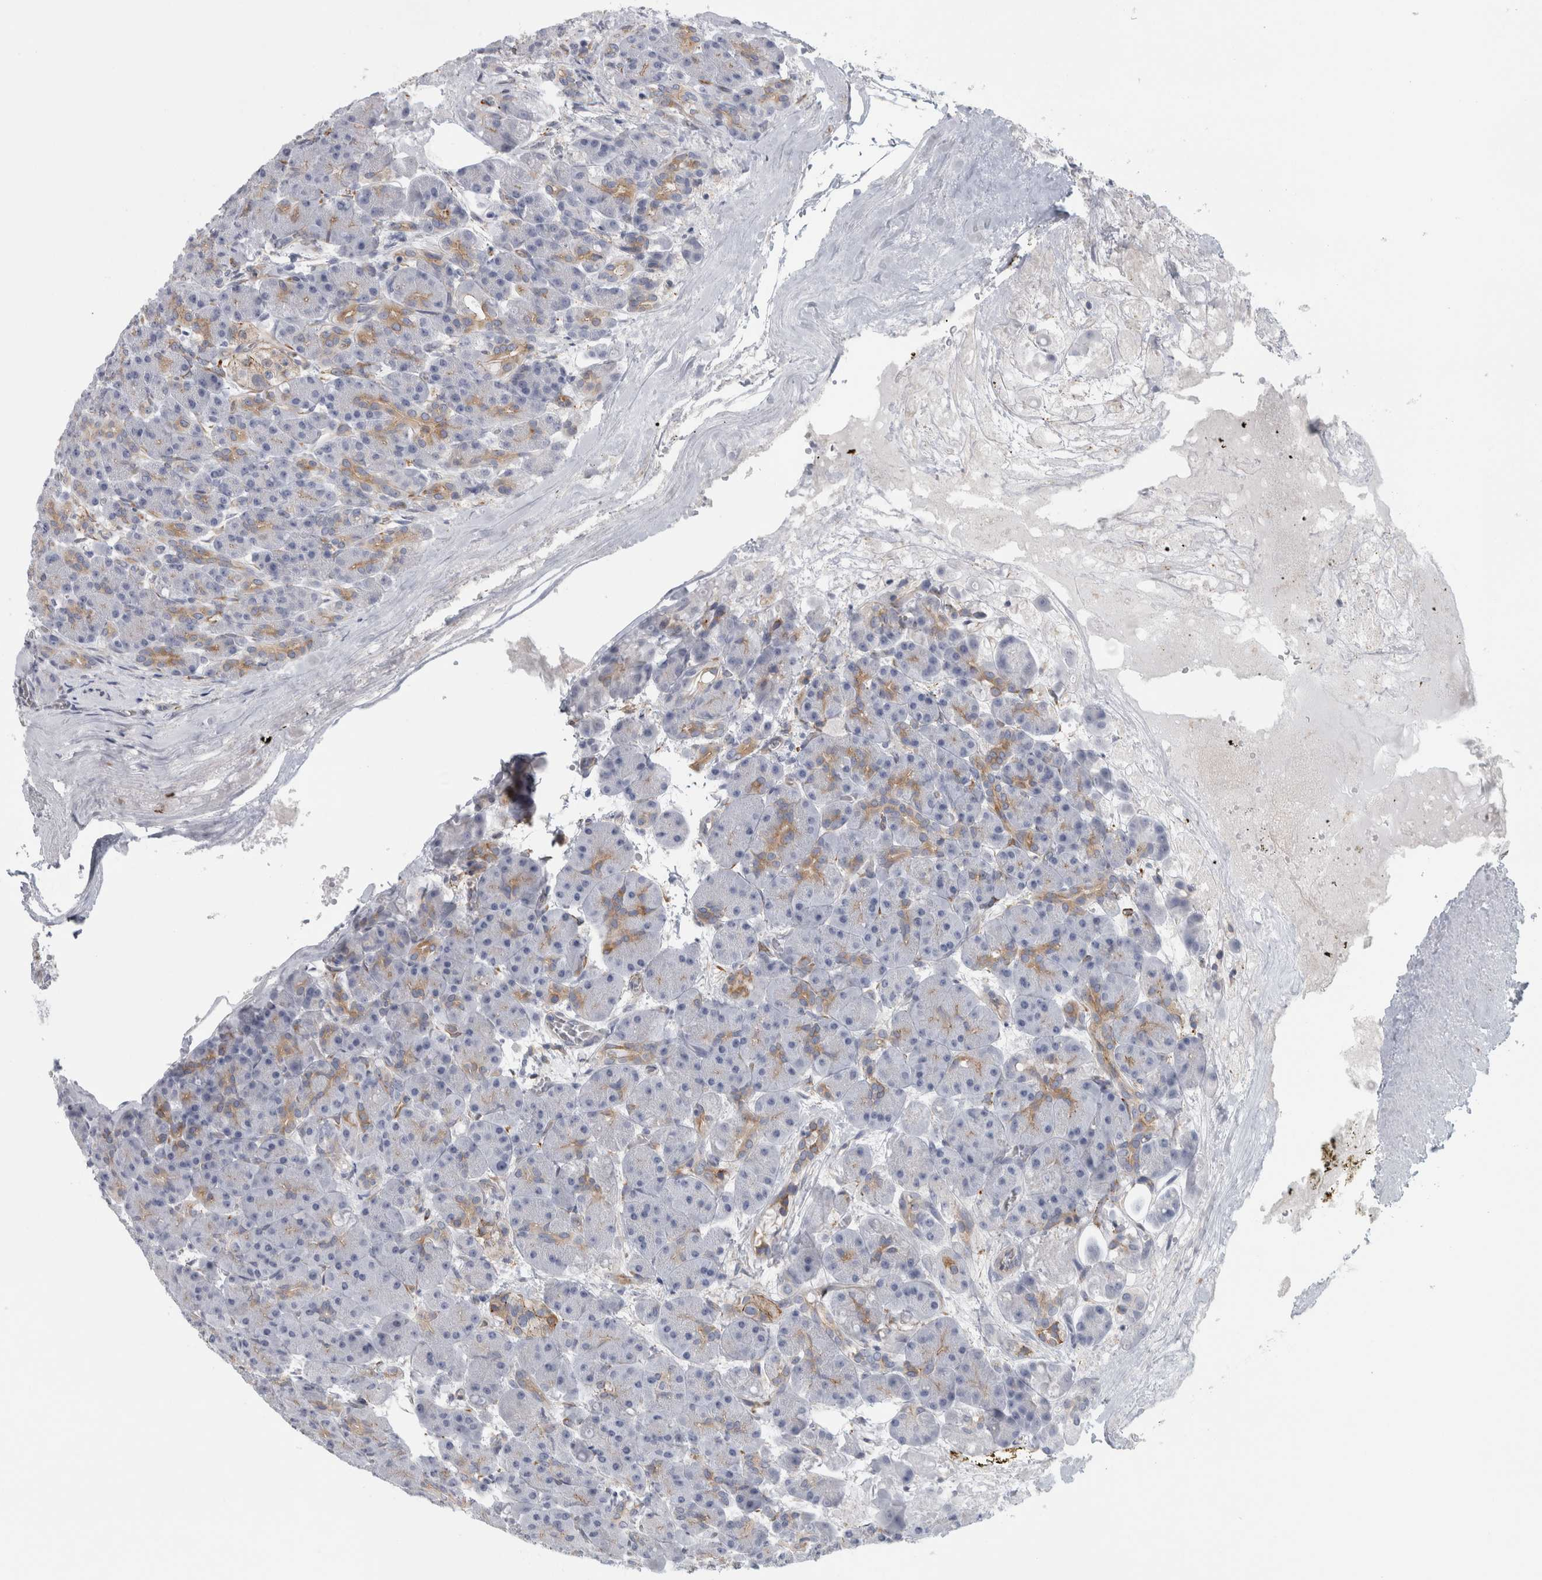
{"staining": {"intensity": "moderate", "quantity": "<25%", "location": "cytoplasmic/membranous"}, "tissue": "pancreas", "cell_type": "Exocrine glandular cells", "image_type": "normal", "snomed": [{"axis": "morphology", "description": "Normal tissue, NOS"}, {"axis": "topography", "description": "Pancreas"}], "caption": "Immunohistochemical staining of normal human pancreas shows low levels of moderate cytoplasmic/membranous staining in about <25% of exocrine glandular cells.", "gene": "B3GNT3", "patient": {"sex": "male", "age": 63}}